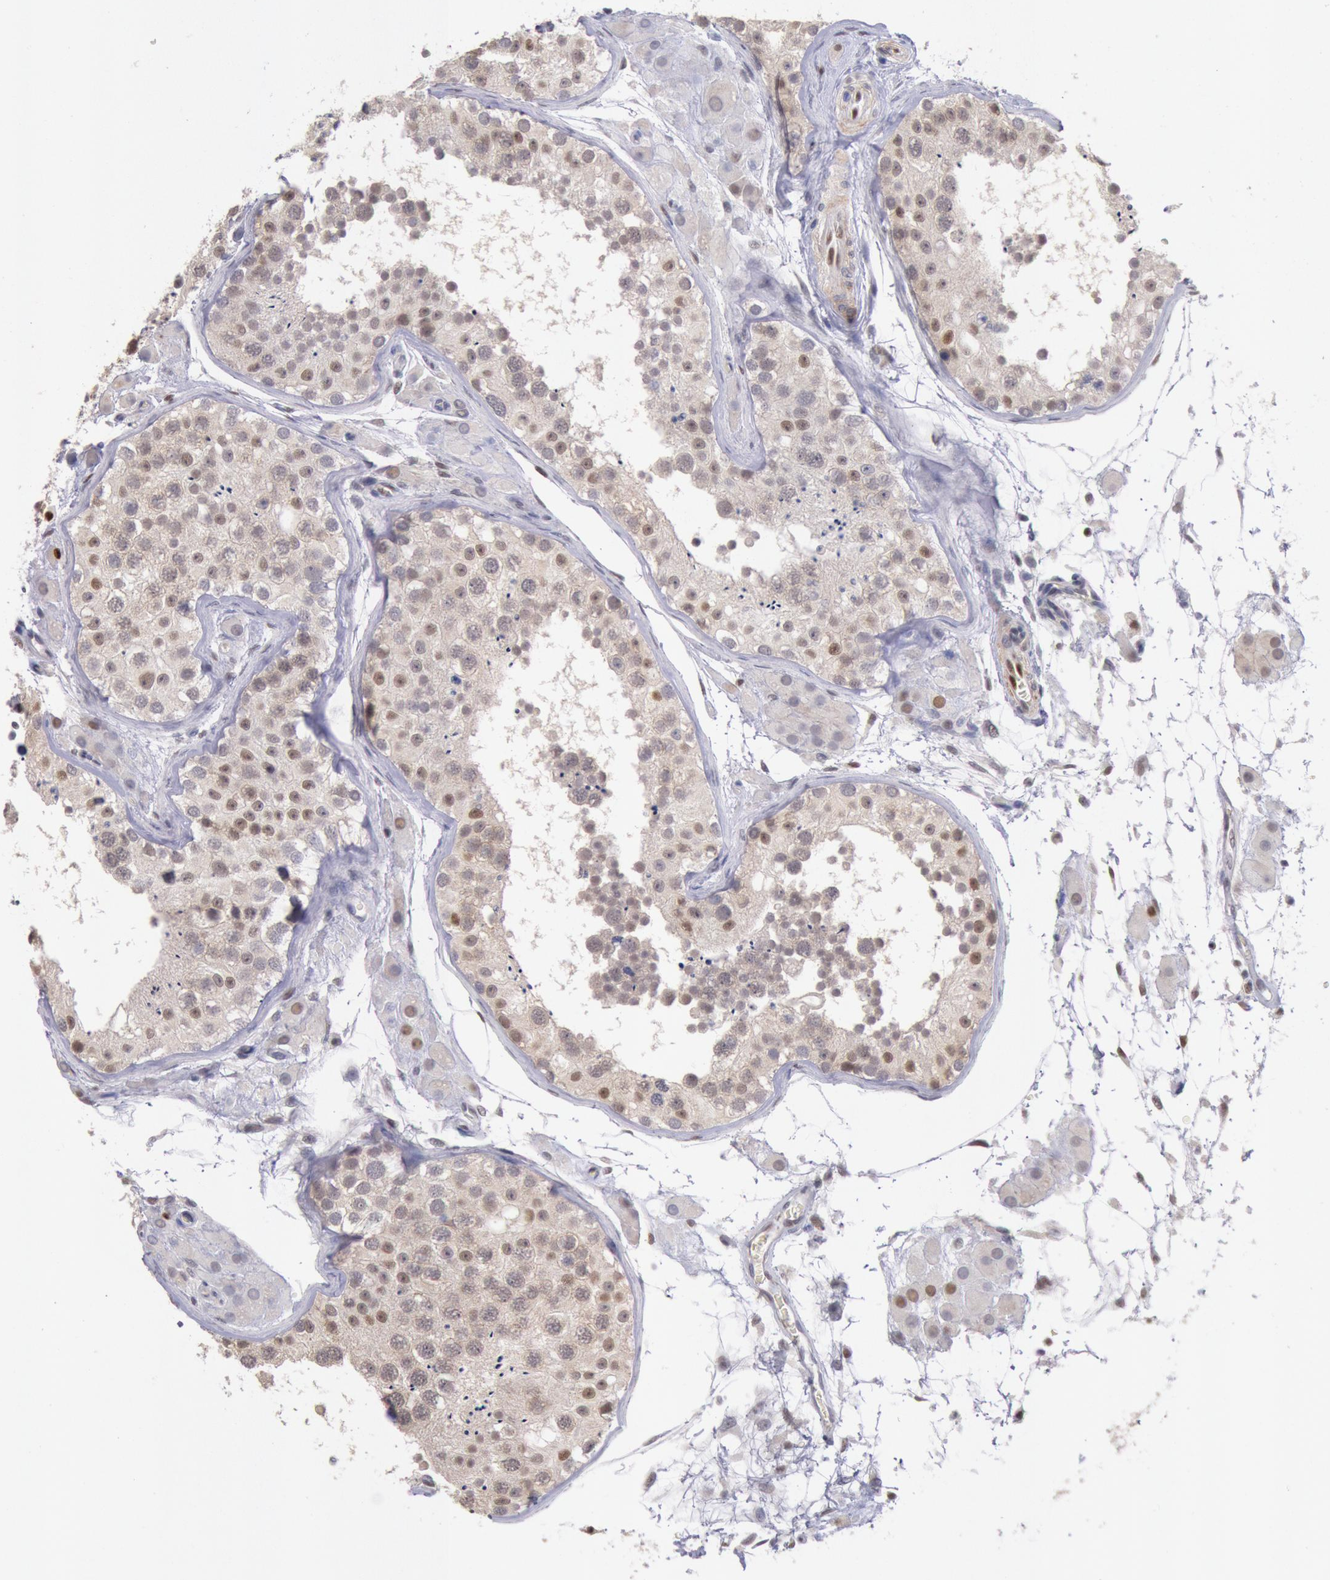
{"staining": {"intensity": "weak", "quantity": ">75%", "location": "cytoplasmic/membranous"}, "tissue": "testis", "cell_type": "Cells in seminiferous ducts", "image_type": "normal", "snomed": [{"axis": "morphology", "description": "Normal tissue, NOS"}, {"axis": "topography", "description": "Testis"}], "caption": "A photomicrograph showing weak cytoplasmic/membranous positivity in about >75% of cells in seminiferous ducts in benign testis, as visualized by brown immunohistochemical staining.", "gene": "RPS6KA5", "patient": {"sex": "male", "age": 26}}